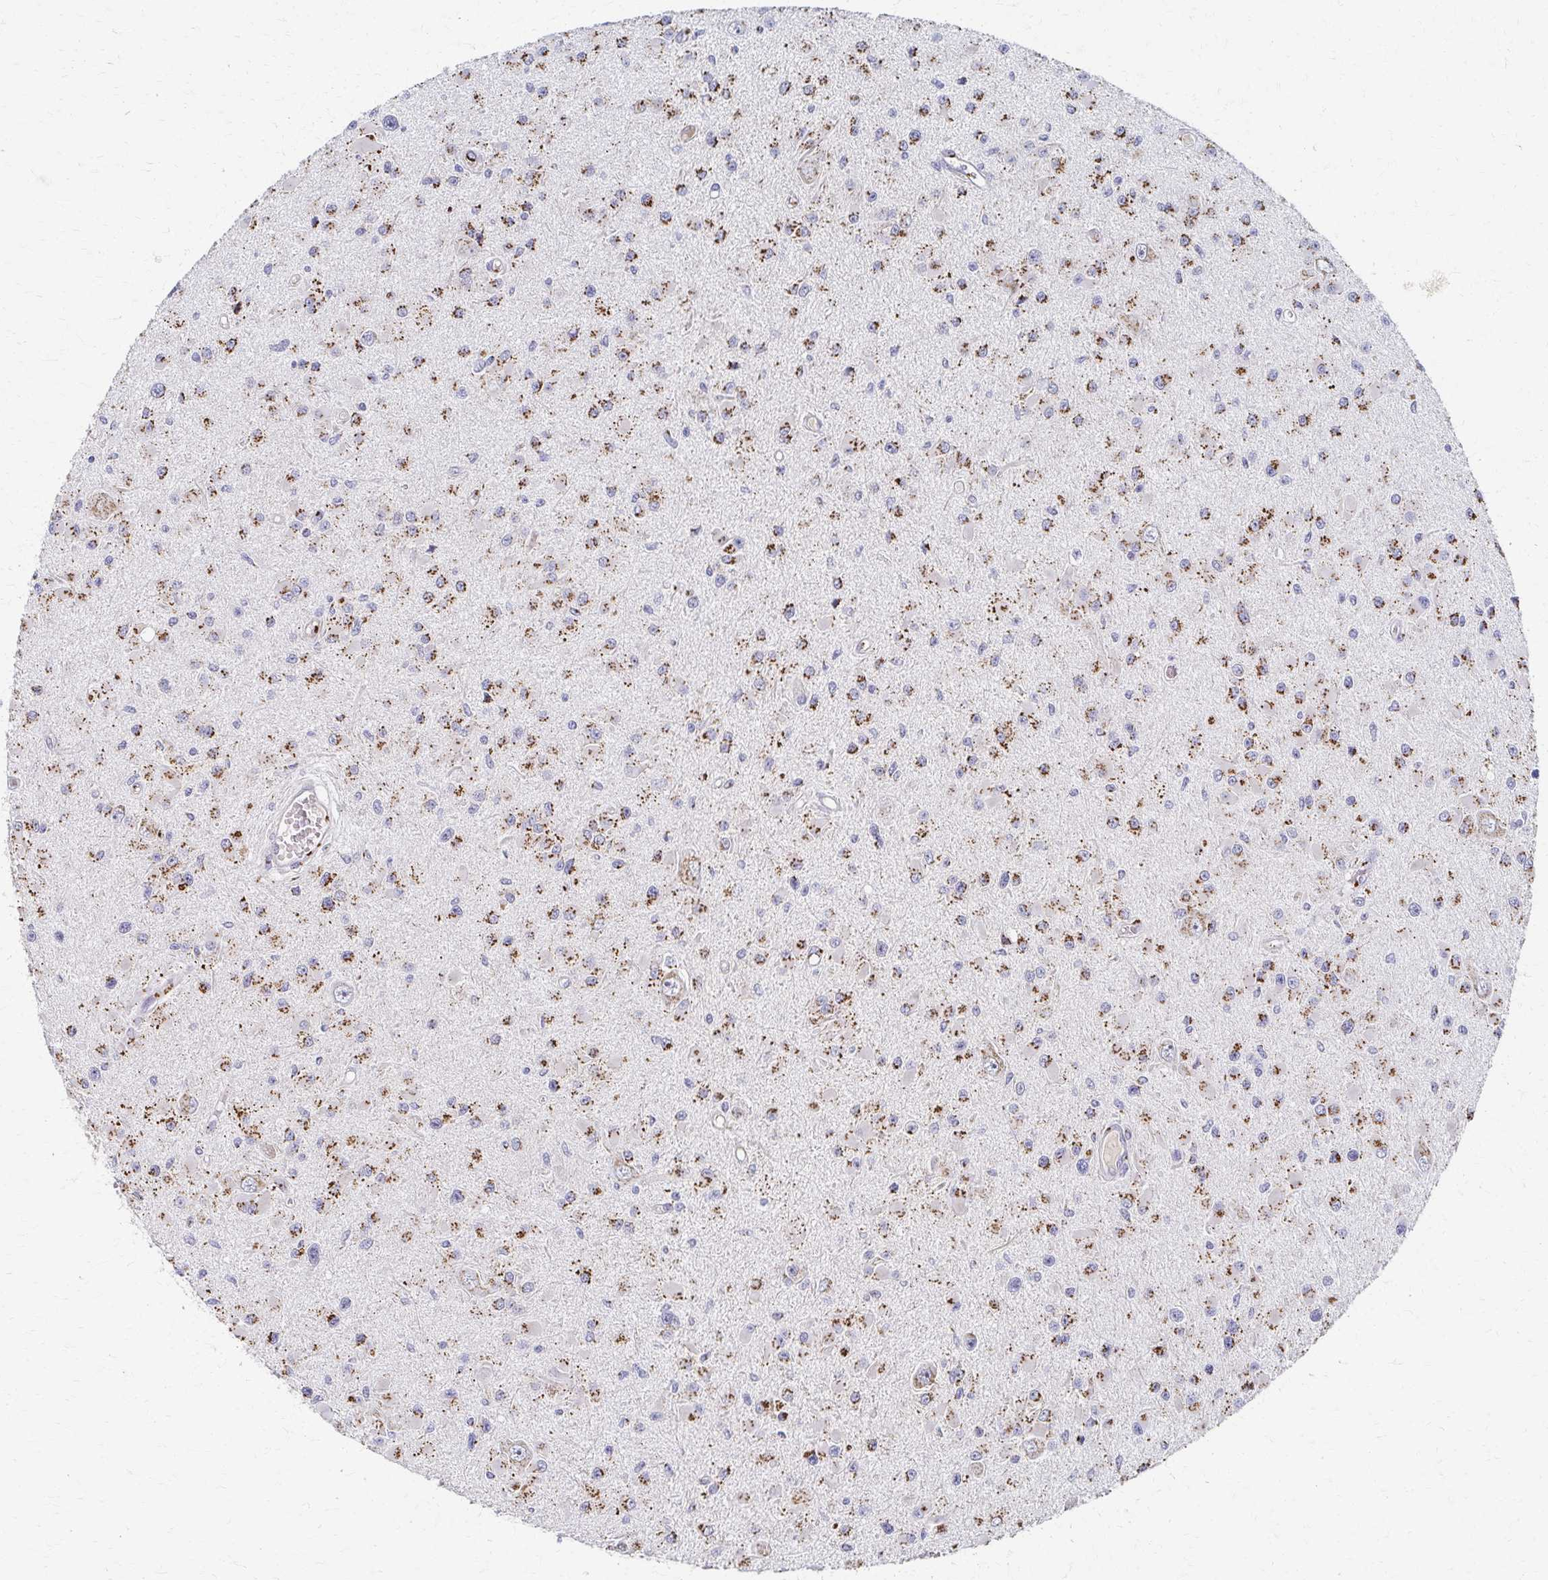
{"staining": {"intensity": "moderate", "quantity": ">75%", "location": "cytoplasmic/membranous"}, "tissue": "glioma", "cell_type": "Tumor cells", "image_type": "cancer", "snomed": [{"axis": "morphology", "description": "Glioma, malignant, High grade"}, {"axis": "topography", "description": "Brain"}], "caption": "Immunohistochemical staining of malignant glioma (high-grade) displays moderate cytoplasmic/membranous protein positivity in approximately >75% of tumor cells.", "gene": "TM9SF1", "patient": {"sex": "male", "age": 54}}